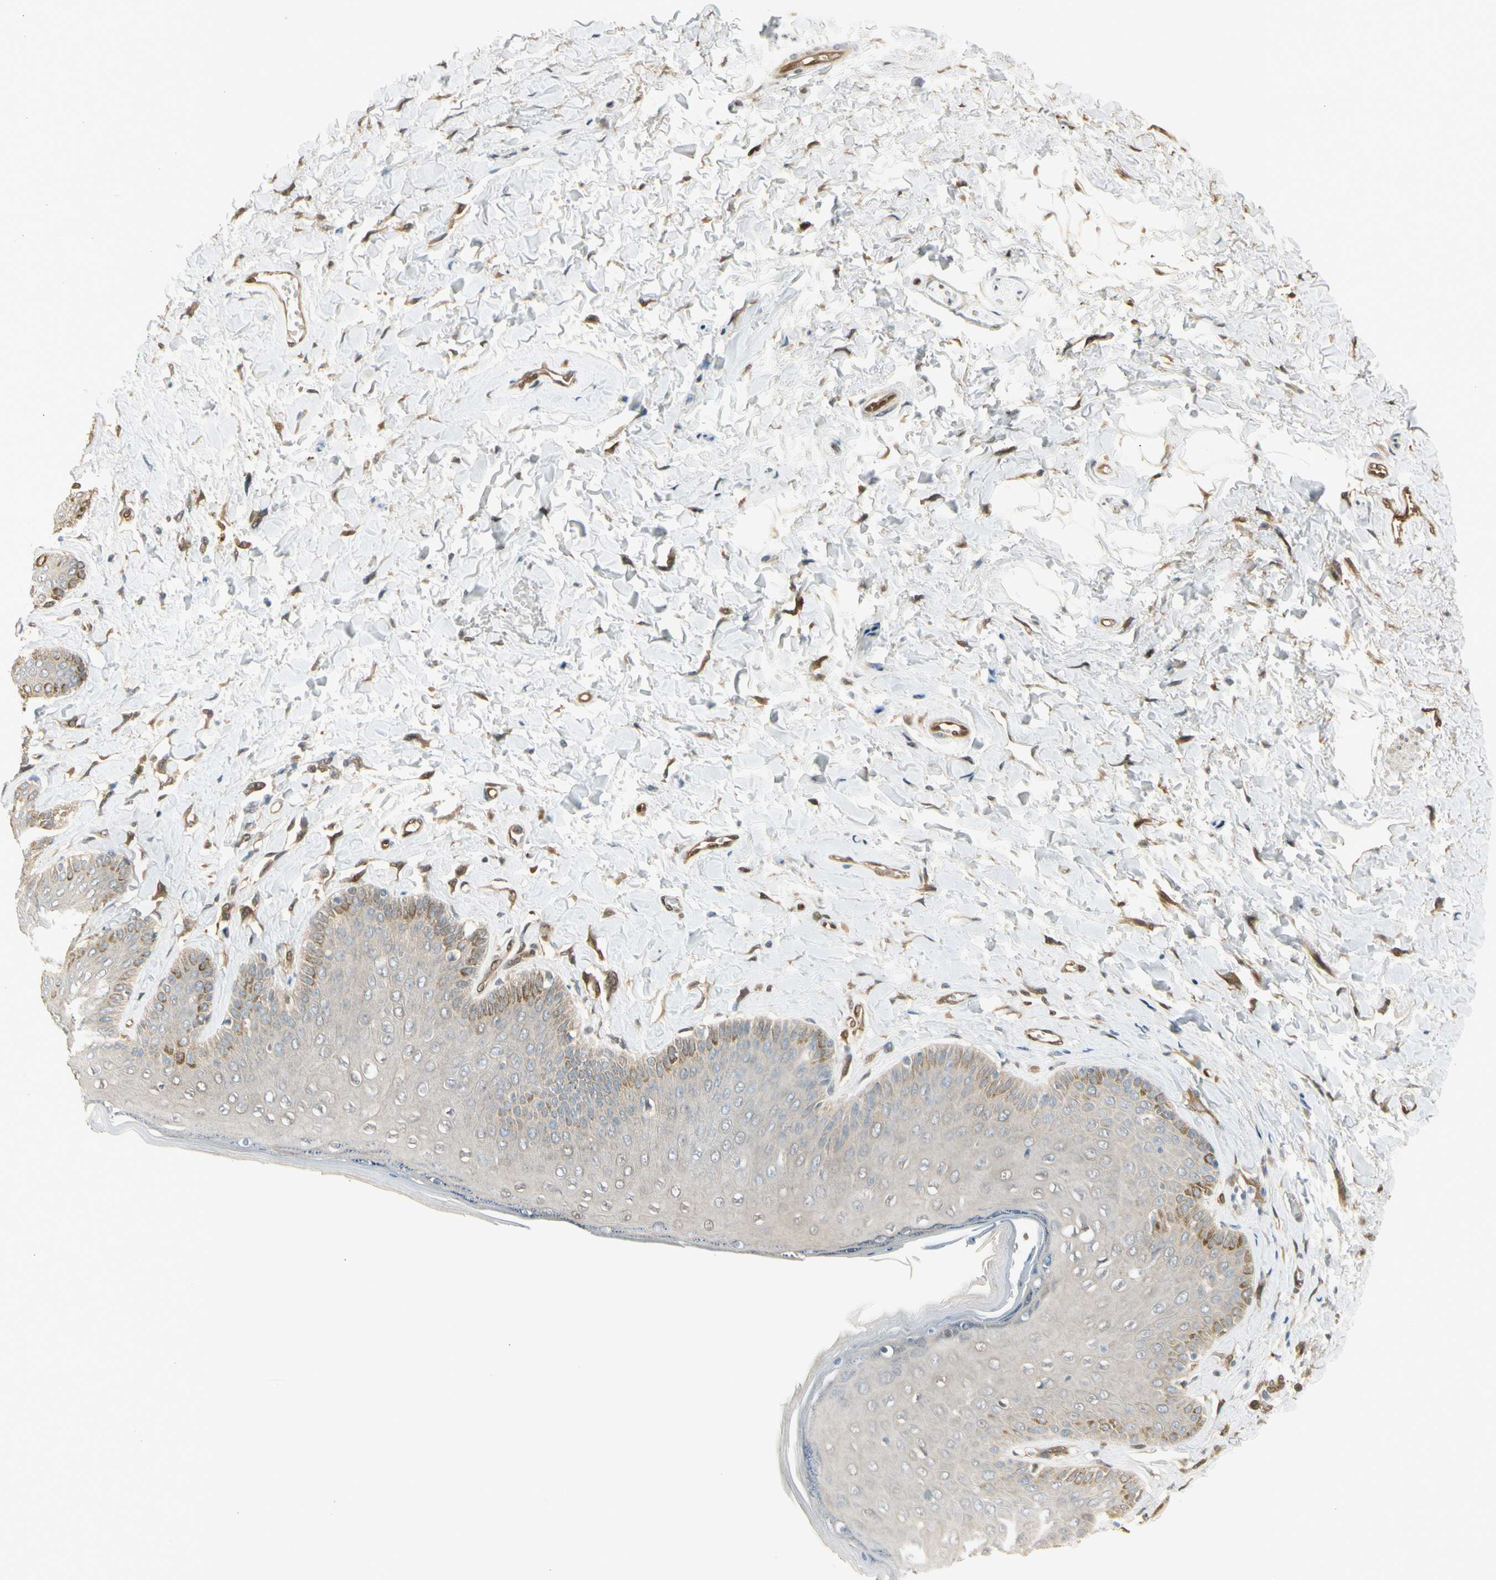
{"staining": {"intensity": "weak", "quantity": "<25%", "location": "cytoplasmic/membranous"}, "tissue": "skin", "cell_type": "Epidermal cells", "image_type": "normal", "snomed": [{"axis": "morphology", "description": "Normal tissue, NOS"}, {"axis": "topography", "description": "Anal"}], "caption": "An image of skin stained for a protein displays no brown staining in epidermal cells. (DAB immunohistochemistry with hematoxylin counter stain).", "gene": "SERPINB6", "patient": {"sex": "male", "age": 69}}